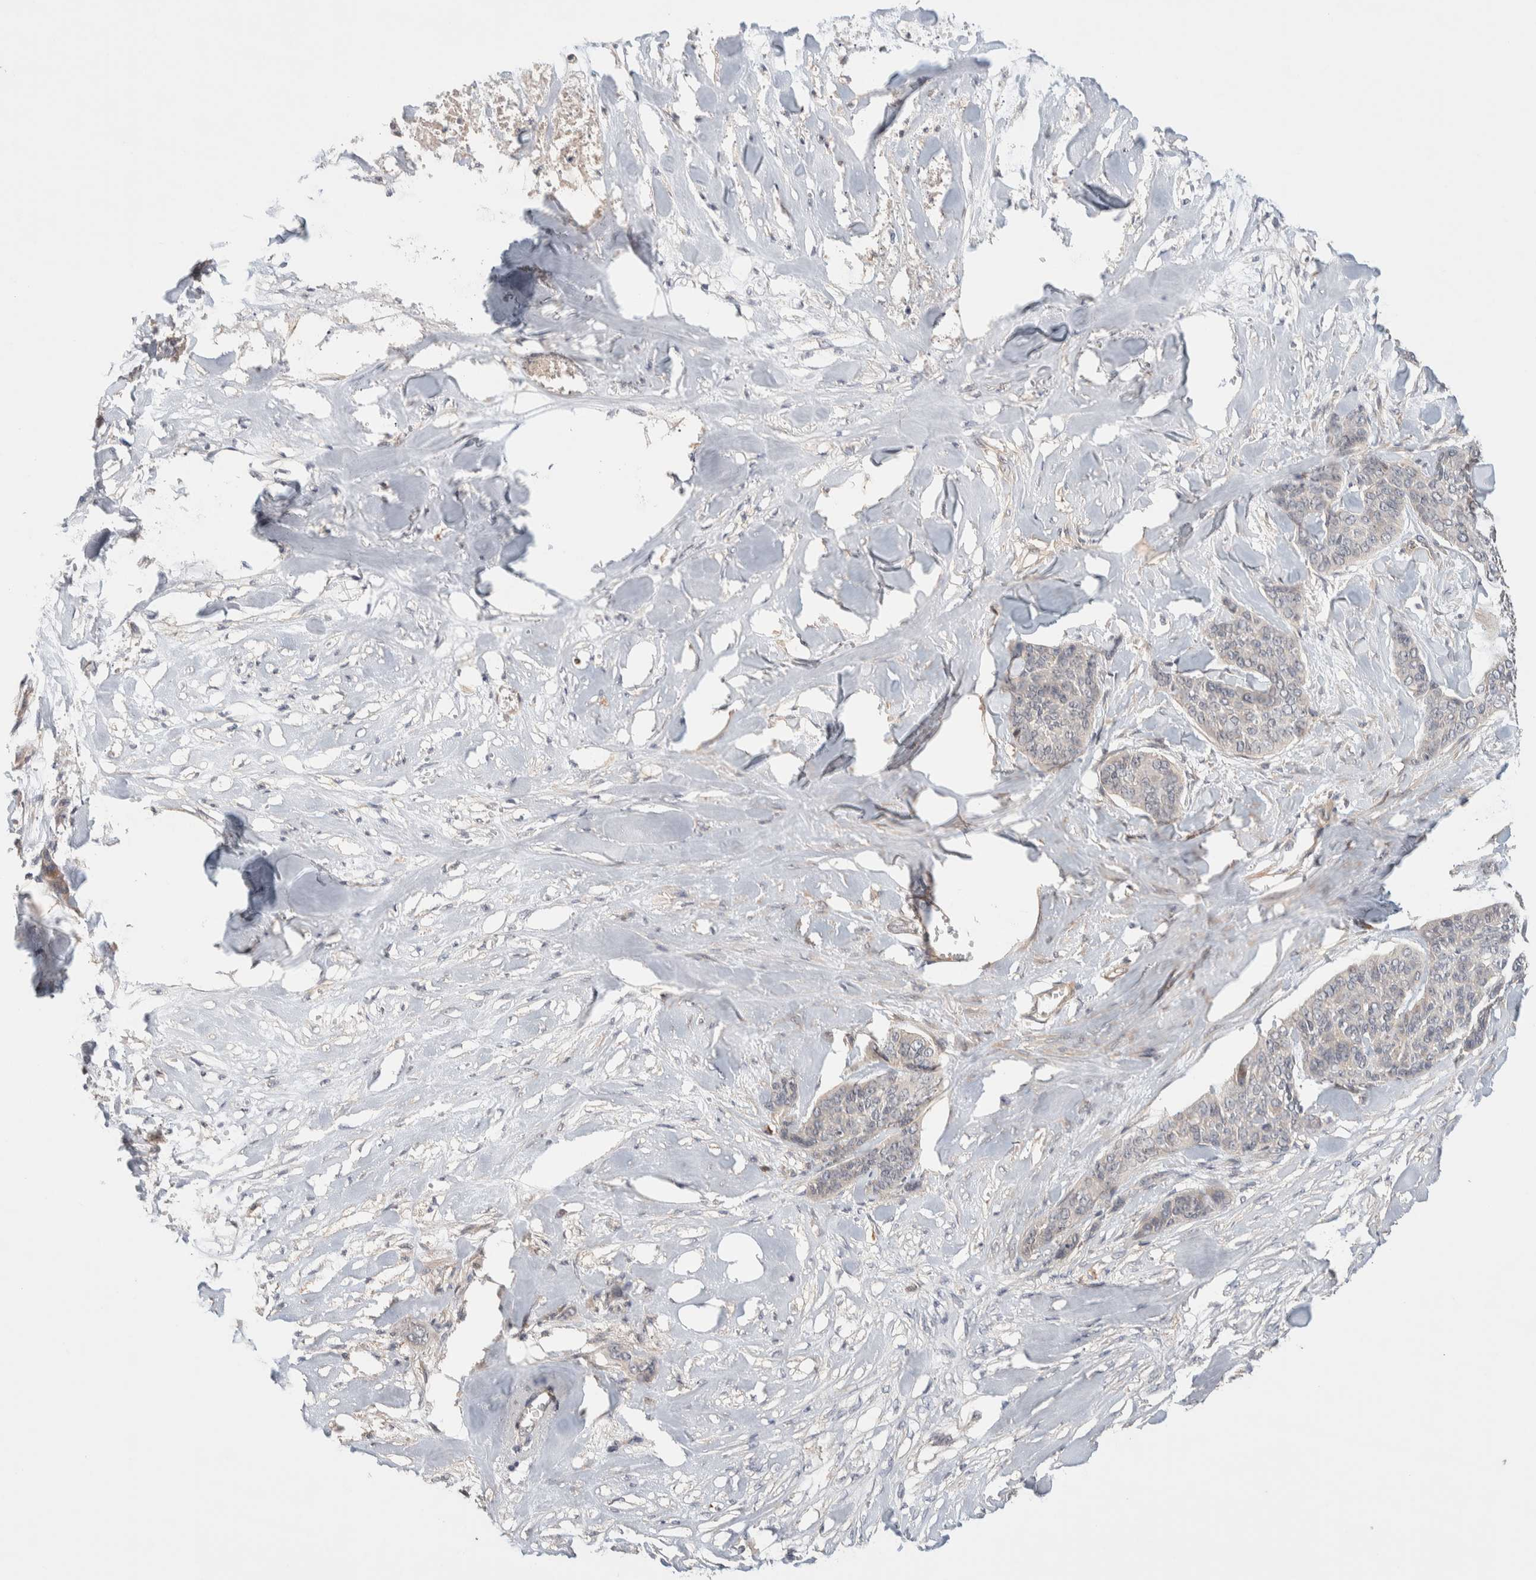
{"staining": {"intensity": "negative", "quantity": "none", "location": "none"}, "tissue": "skin cancer", "cell_type": "Tumor cells", "image_type": "cancer", "snomed": [{"axis": "morphology", "description": "Basal cell carcinoma"}, {"axis": "topography", "description": "Skin"}], "caption": "Human skin cancer stained for a protein using immunohistochemistry (IHC) reveals no staining in tumor cells.", "gene": "WDR91", "patient": {"sex": "female", "age": 64}}